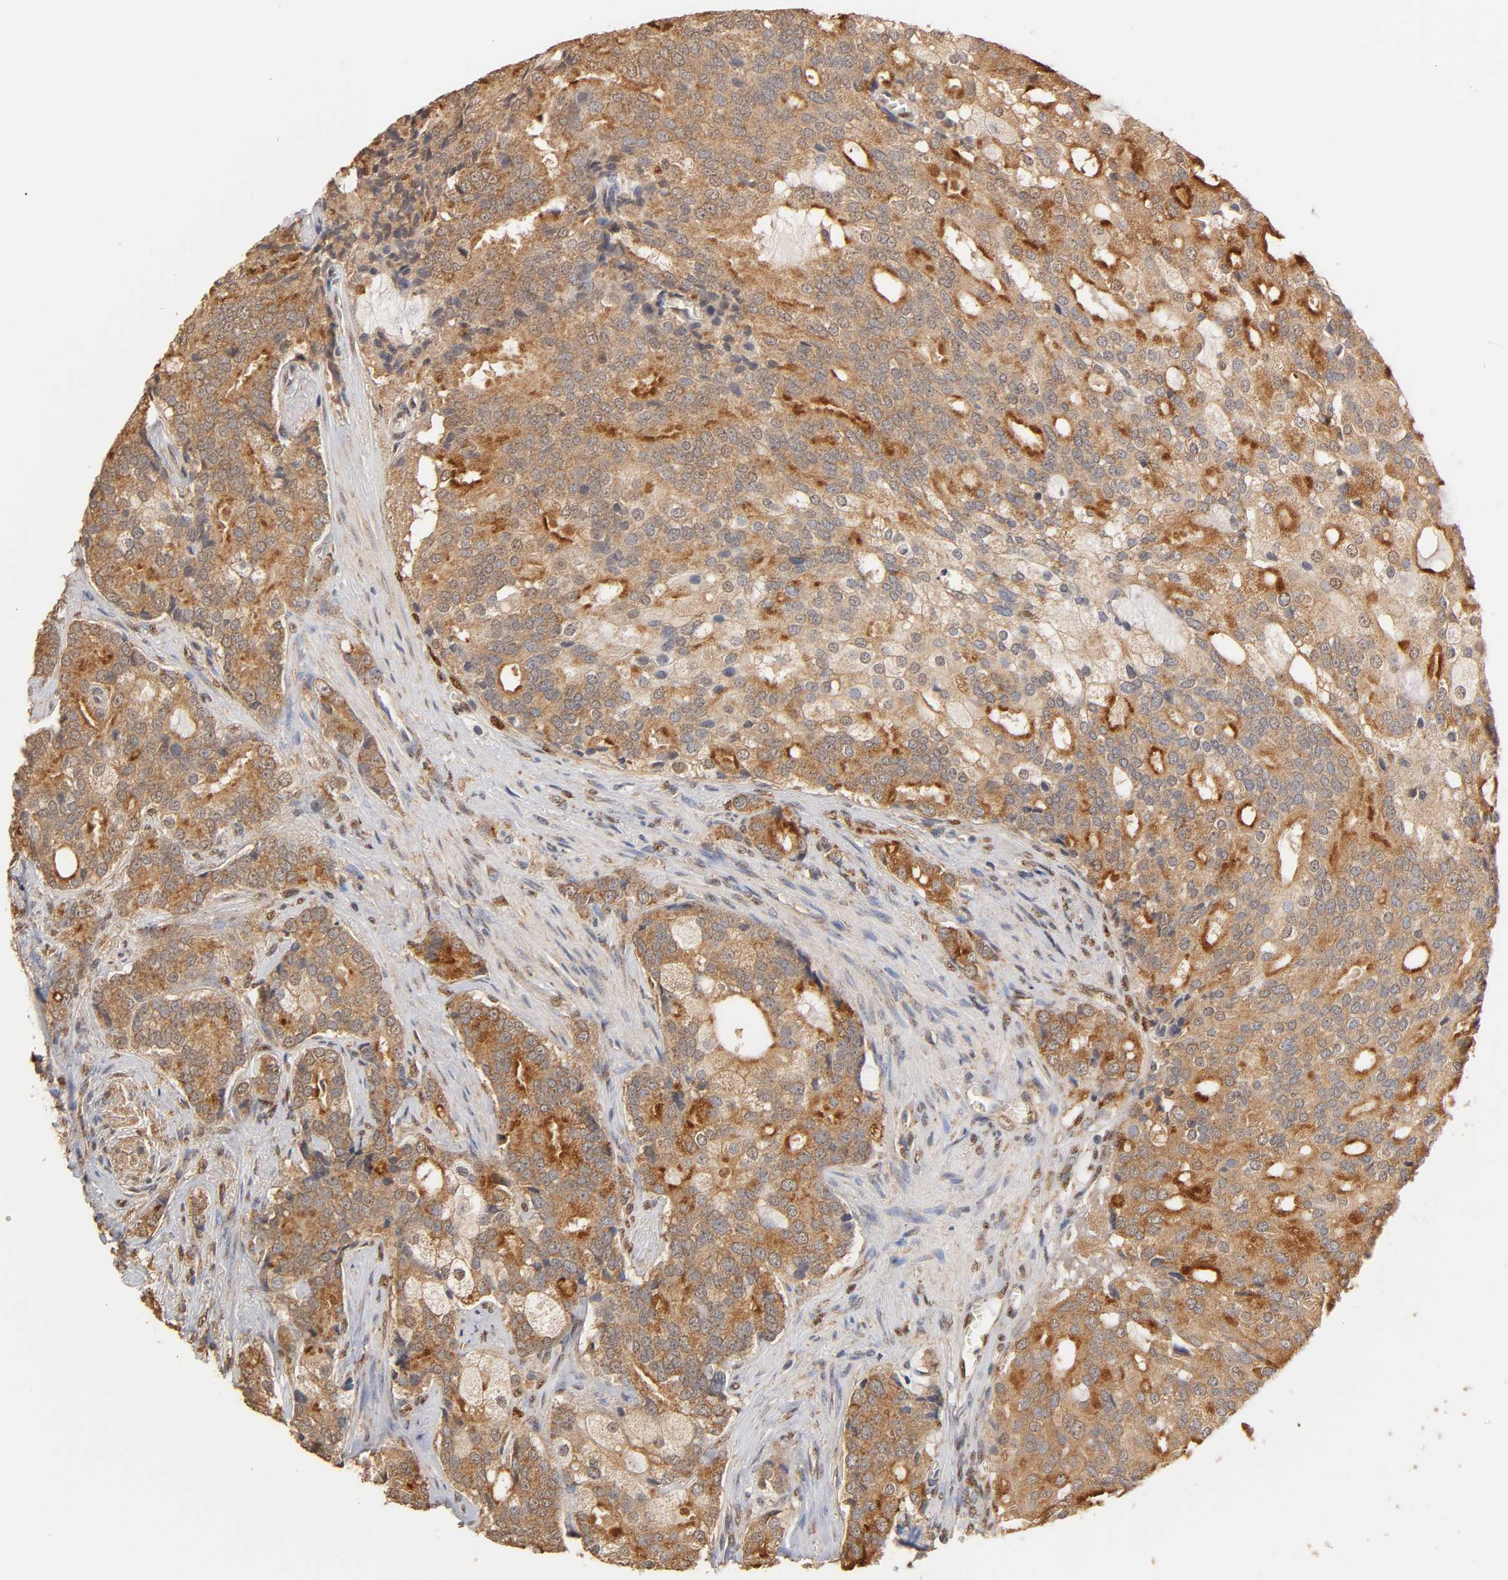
{"staining": {"intensity": "strong", "quantity": ">75%", "location": "cytoplasmic/membranous"}, "tissue": "prostate cancer", "cell_type": "Tumor cells", "image_type": "cancer", "snomed": [{"axis": "morphology", "description": "Adenocarcinoma, Low grade"}, {"axis": "topography", "description": "Prostate"}], "caption": "Prostate low-grade adenocarcinoma stained with a protein marker exhibits strong staining in tumor cells.", "gene": "PKN1", "patient": {"sex": "male", "age": 58}}